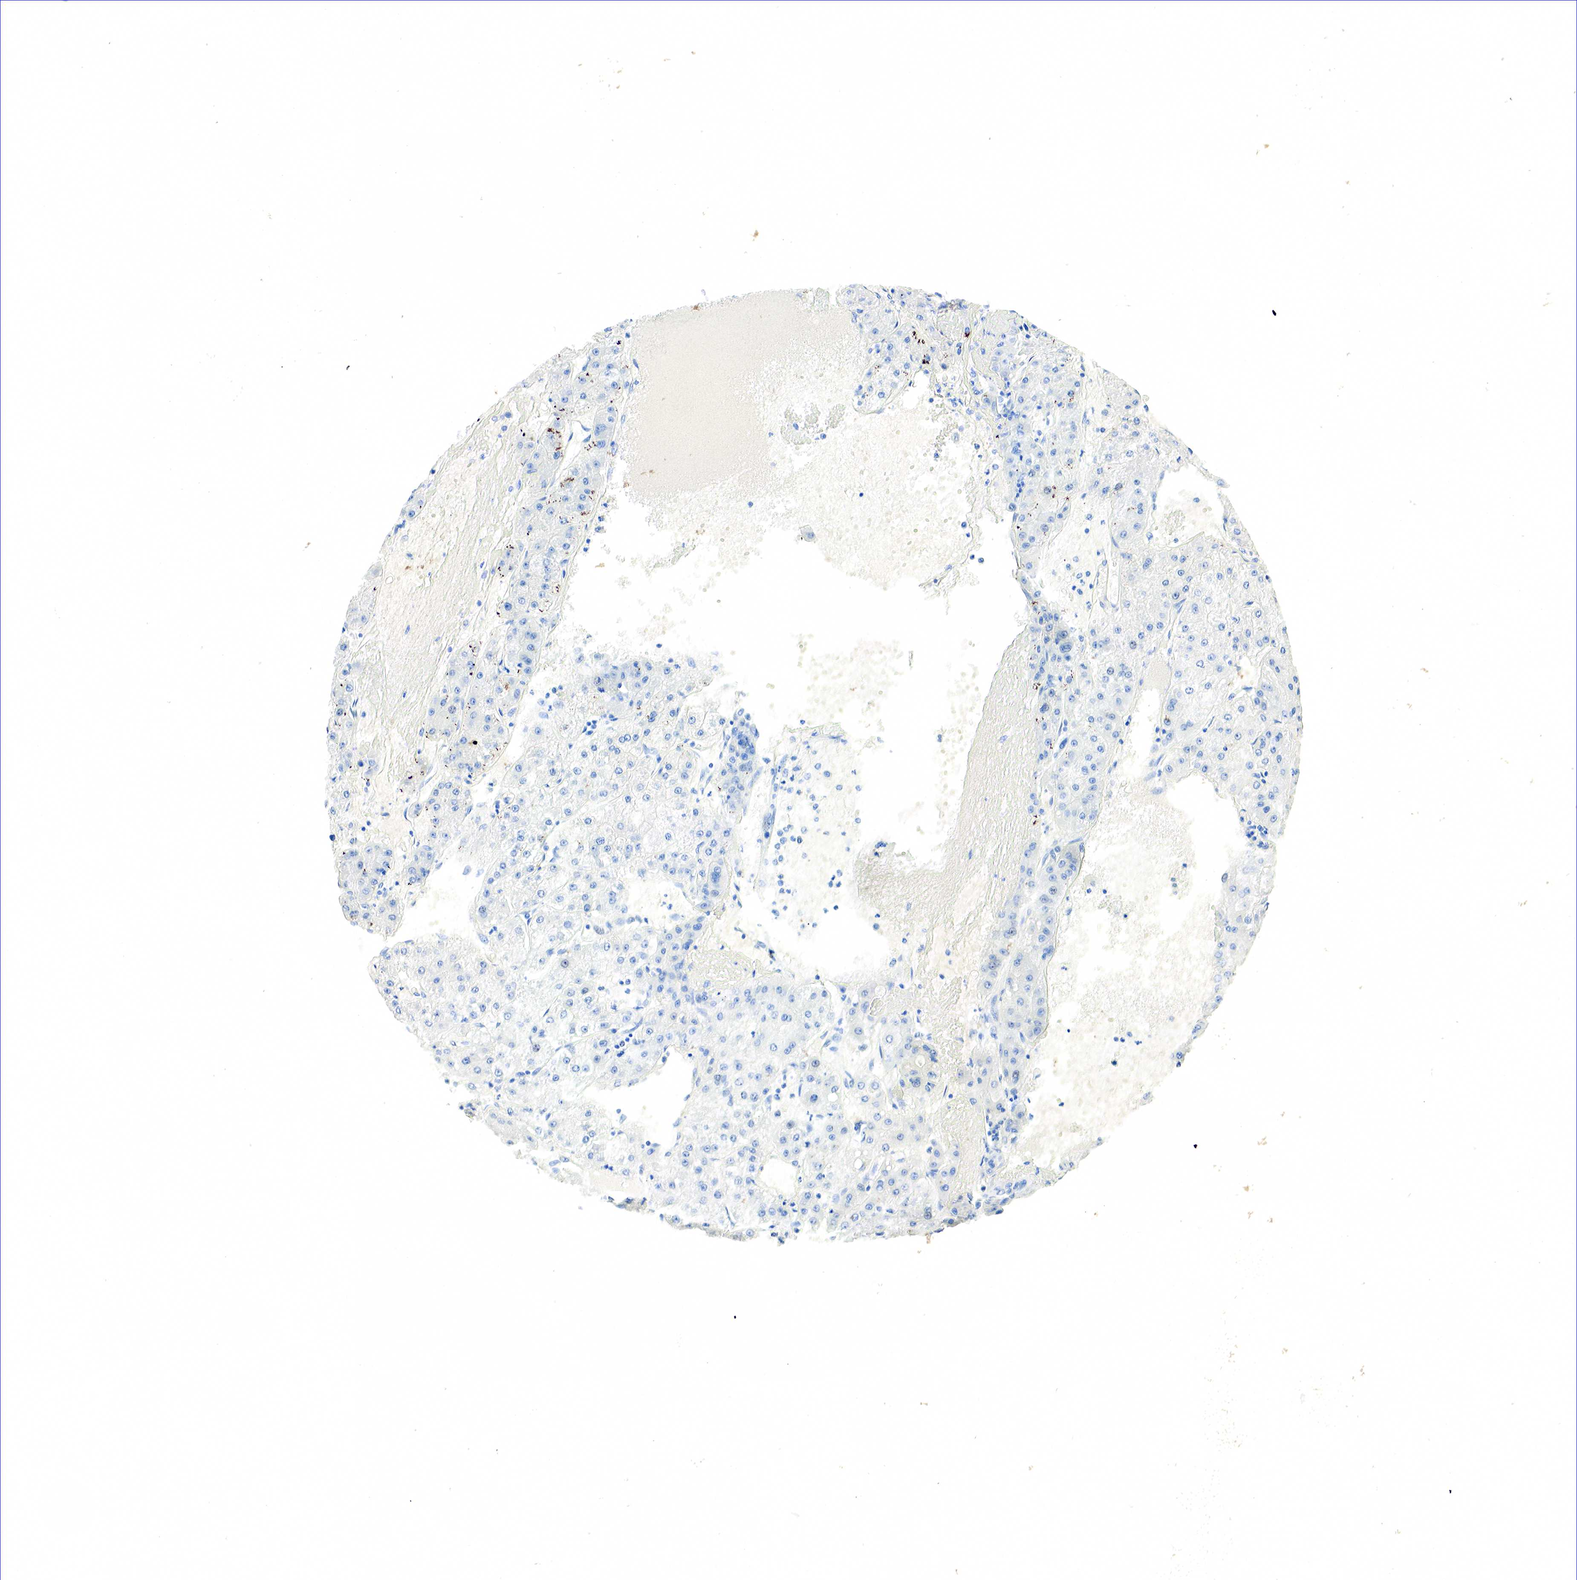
{"staining": {"intensity": "negative", "quantity": "none", "location": "none"}, "tissue": "liver cancer", "cell_type": "Tumor cells", "image_type": "cancer", "snomed": [{"axis": "morphology", "description": "Carcinoma, Hepatocellular, NOS"}, {"axis": "topography", "description": "Liver"}], "caption": "The immunohistochemistry photomicrograph has no significant staining in tumor cells of liver cancer (hepatocellular carcinoma) tissue.", "gene": "SST", "patient": {"sex": "female", "age": 52}}